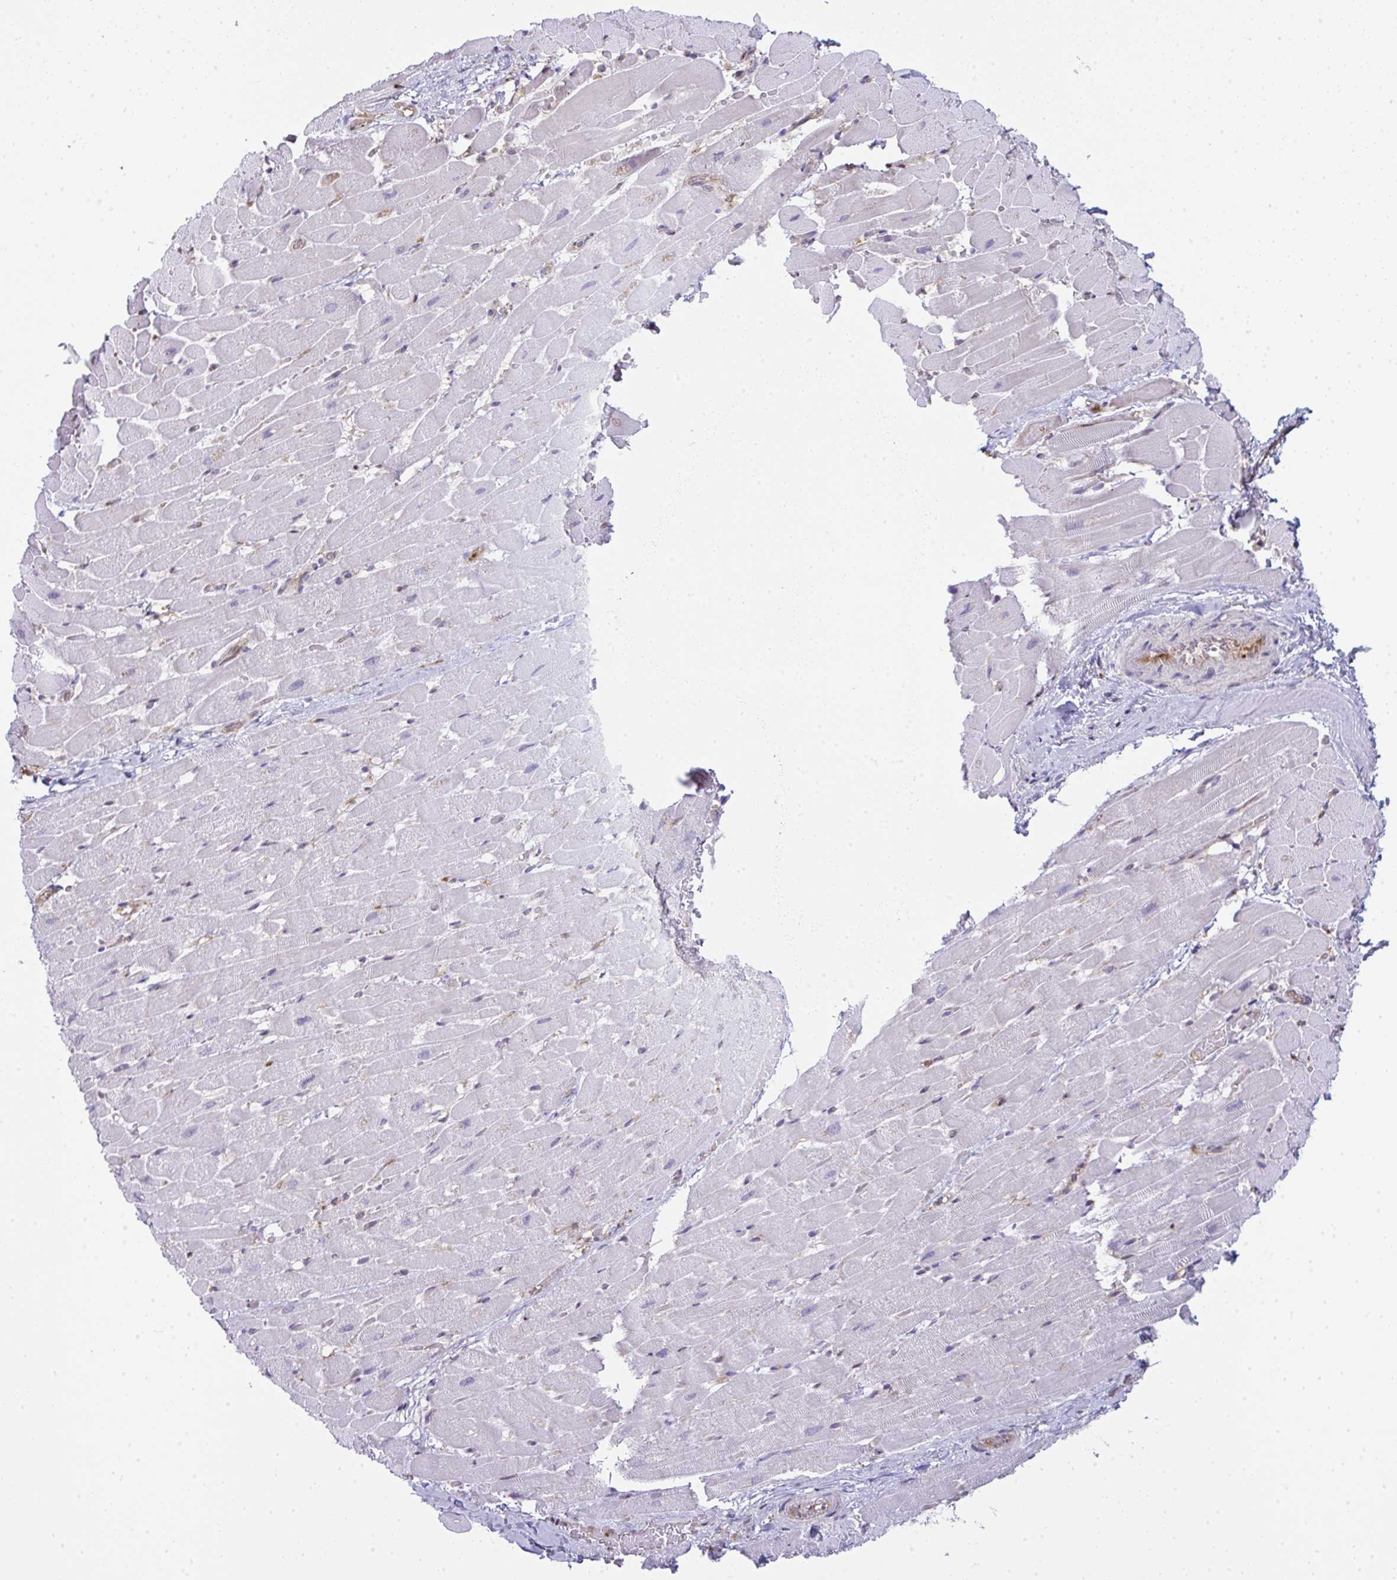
{"staining": {"intensity": "negative", "quantity": "none", "location": "none"}, "tissue": "heart muscle", "cell_type": "Cardiomyocytes", "image_type": "normal", "snomed": [{"axis": "morphology", "description": "Normal tissue, NOS"}, {"axis": "topography", "description": "Heart"}], "caption": "Cardiomyocytes show no significant protein staining in unremarkable heart muscle. (DAB (3,3'-diaminobenzidine) immunohistochemistry with hematoxylin counter stain).", "gene": "ALDH16A1", "patient": {"sex": "male", "age": 37}}